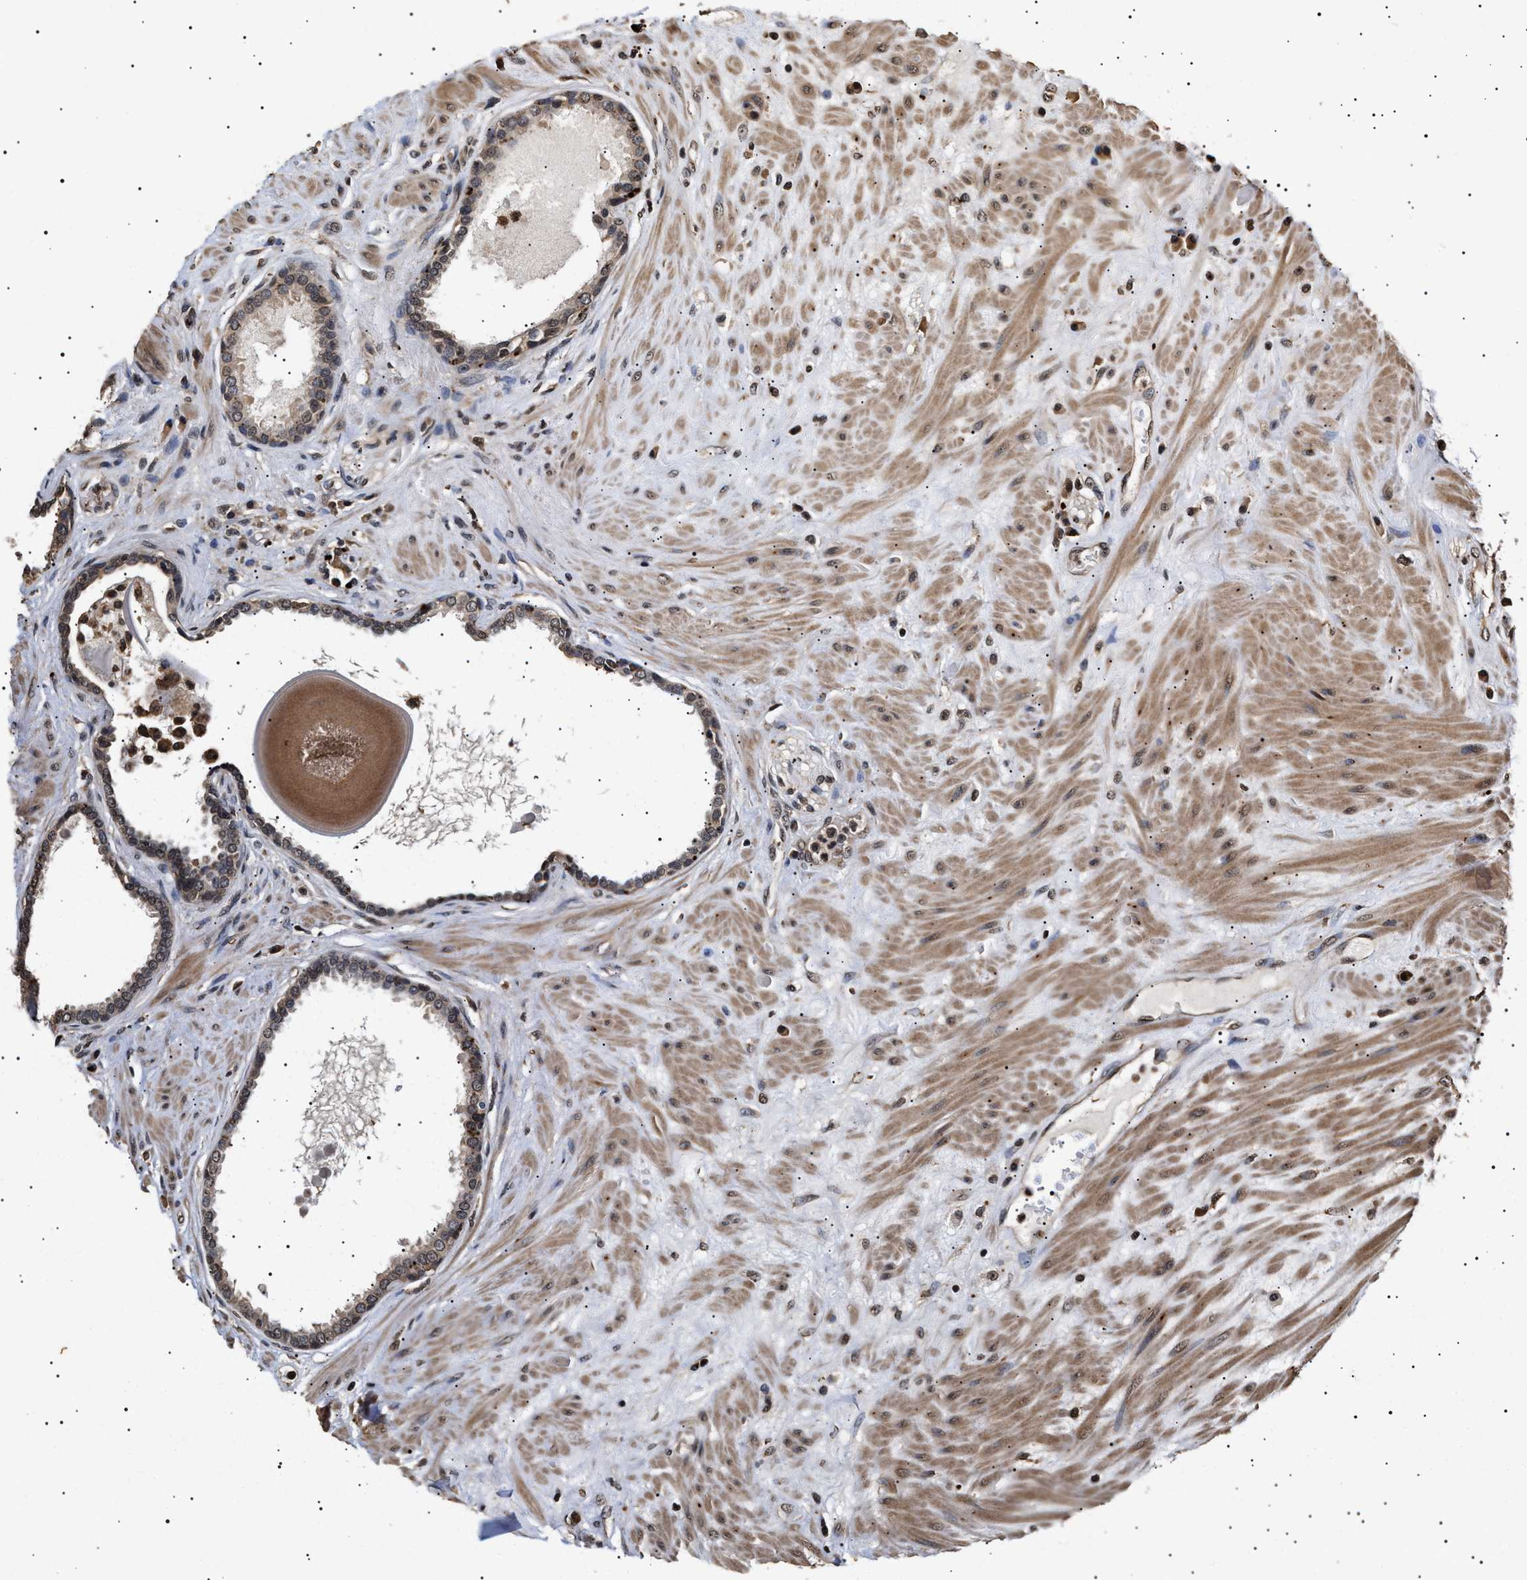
{"staining": {"intensity": "strong", "quantity": "25%-75%", "location": "cytoplasmic/membranous"}, "tissue": "seminal vesicle", "cell_type": "Glandular cells", "image_type": "normal", "snomed": [{"axis": "morphology", "description": "Normal tissue, NOS"}, {"axis": "topography", "description": "Seminal veicle"}], "caption": "Seminal vesicle stained with DAB immunohistochemistry (IHC) shows high levels of strong cytoplasmic/membranous staining in about 25%-75% of glandular cells.", "gene": "KIF21A", "patient": {"sex": "male", "age": 61}}